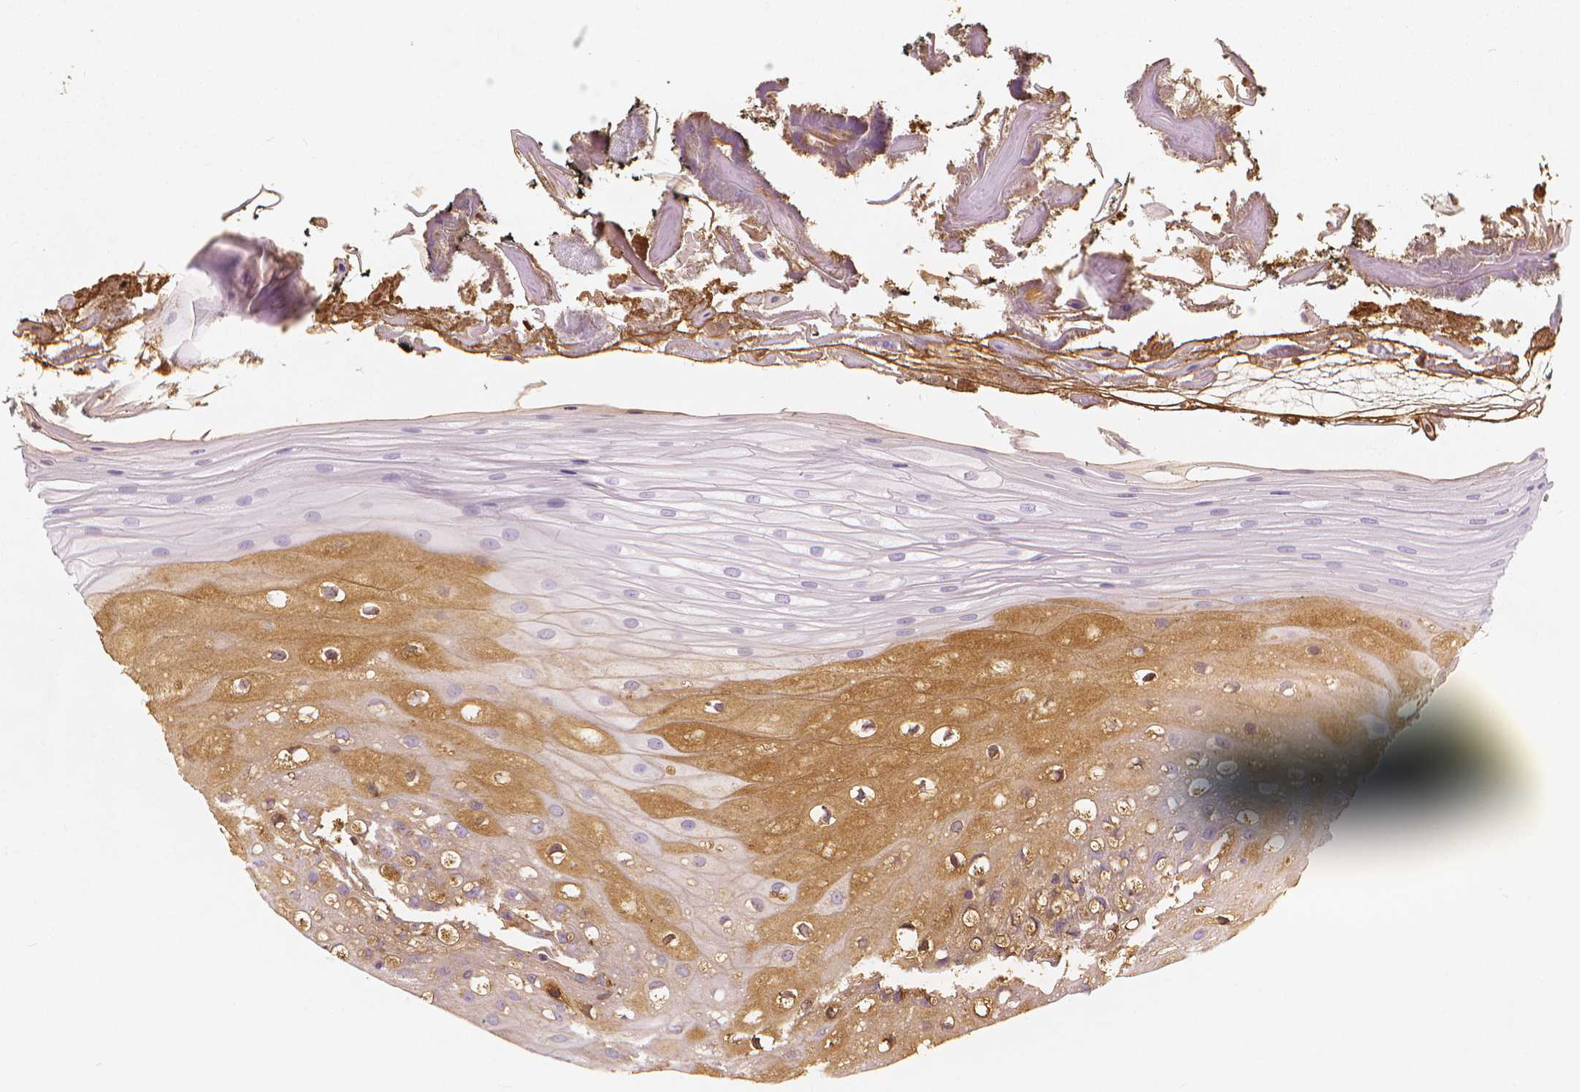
{"staining": {"intensity": "moderate", "quantity": "25%-75%", "location": "cytoplasmic/membranous,nuclear"}, "tissue": "oral mucosa", "cell_type": "Squamous epithelial cells", "image_type": "normal", "snomed": [{"axis": "morphology", "description": "Normal tissue, NOS"}, {"axis": "morphology", "description": "Squamous cell carcinoma, NOS"}, {"axis": "topography", "description": "Oral tissue"}, {"axis": "topography", "description": "Head-Neck"}], "caption": "High-magnification brightfield microscopy of normal oral mucosa stained with DAB (3,3'-diaminobenzidine) (brown) and counterstained with hematoxylin (blue). squamous epithelial cells exhibit moderate cytoplasmic/membranous,nuclear staining is appreciated in about25%-75% of cells.", "gene": "APOA4", "patient": {"sex": "male", "age": 69}}